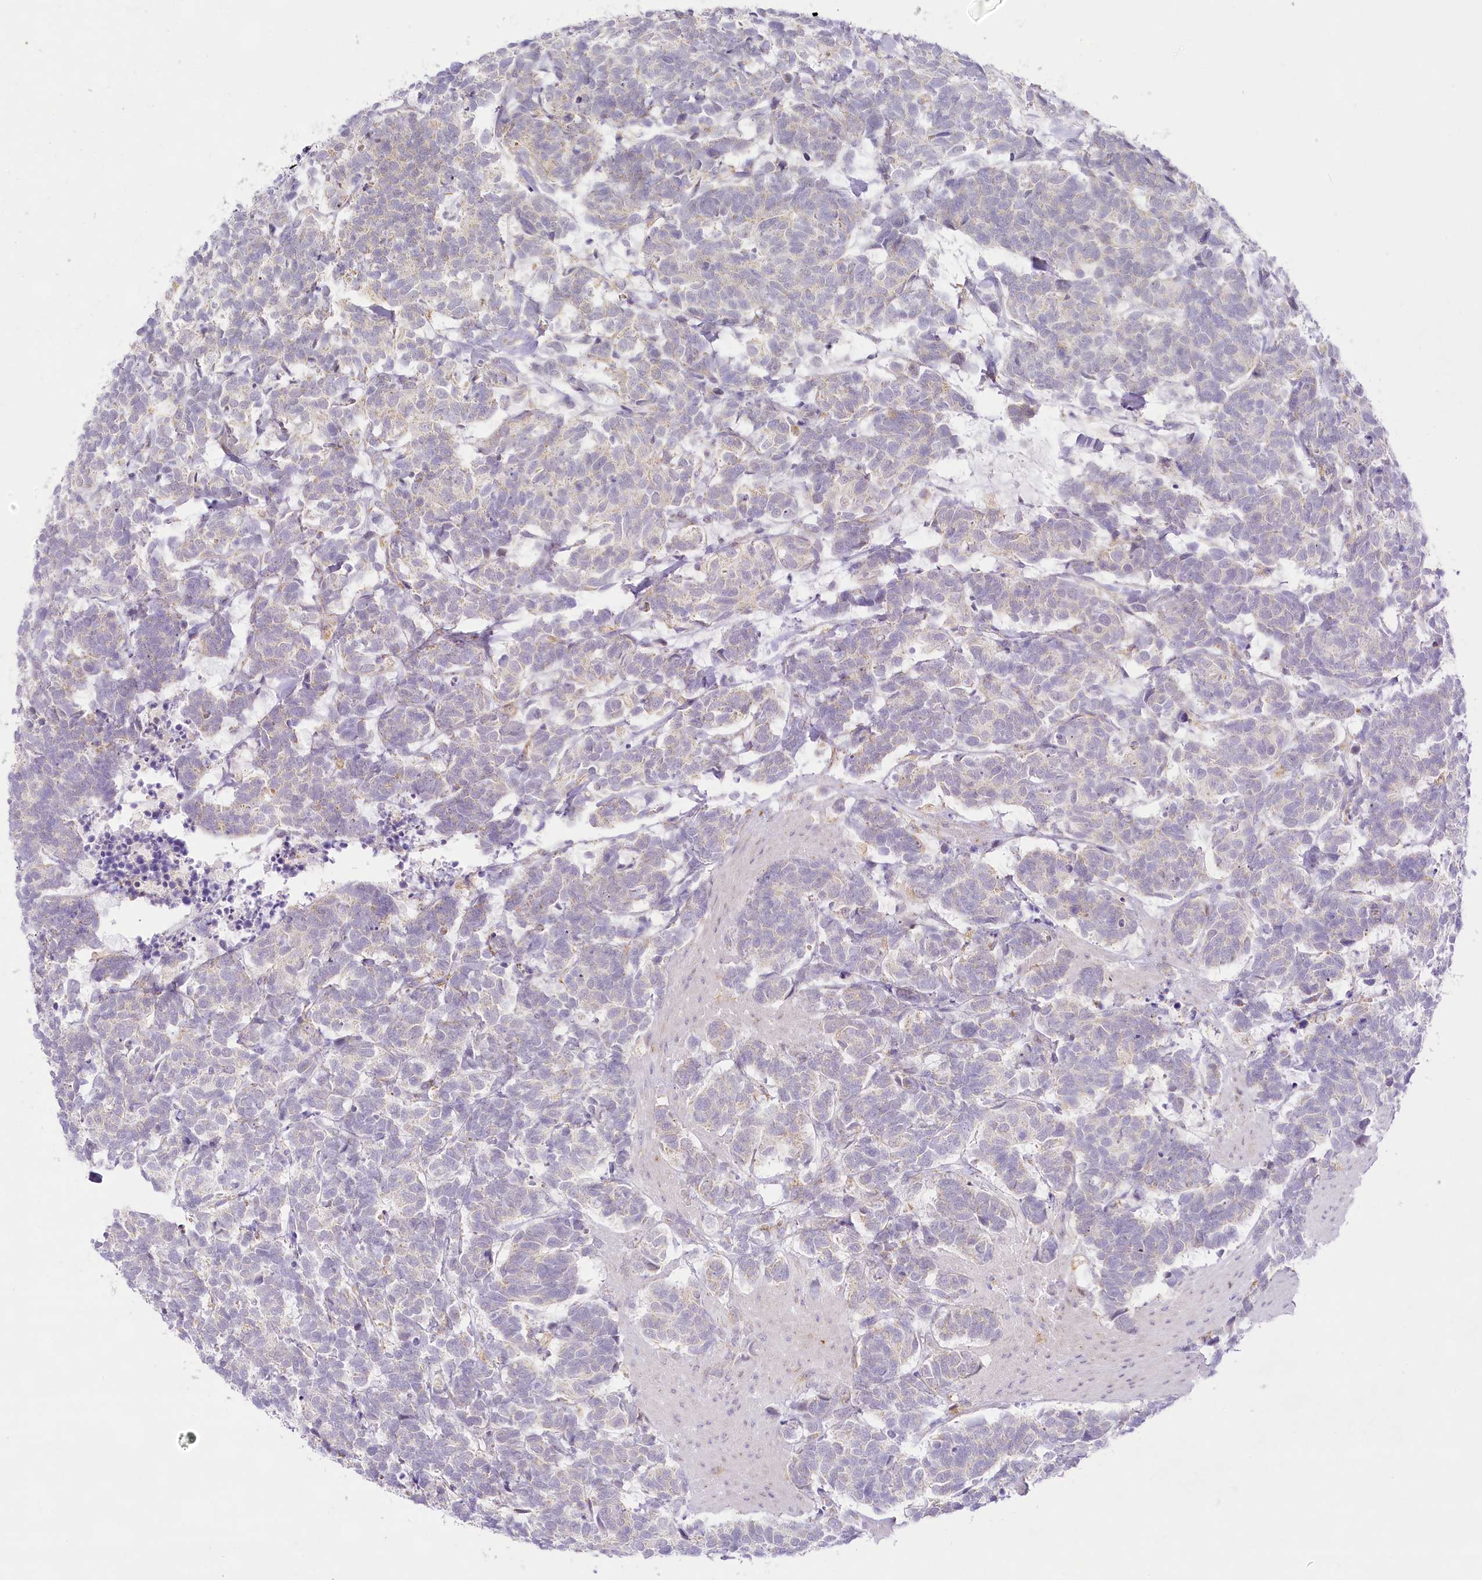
{"staining": {"intensity": "negative", "quantity": "none", "location": "none"}, "tissue": "carcinoid", "cell_type": "Tumor cells", "image_type": "cancer", "snomed": [{"axis": "morphology", "description": "Carcinoma, NOS"}, {"axis": "morphology", "description": "Carcinoid, malignant, NOS"}, {"axis": "topography", "description": "Urinary bladder"}], "caption": "Protein analysis of carcinoid shows no significant positivity in tumor cells. Brightfield microscopy of IHC stained with DAB (3,3'-diaminobenzidine) (brown) and hematoxylin (blue), captured at high magnification.", "gene": "CCDC30", "patient": {"sex": "male", "age": 57}}